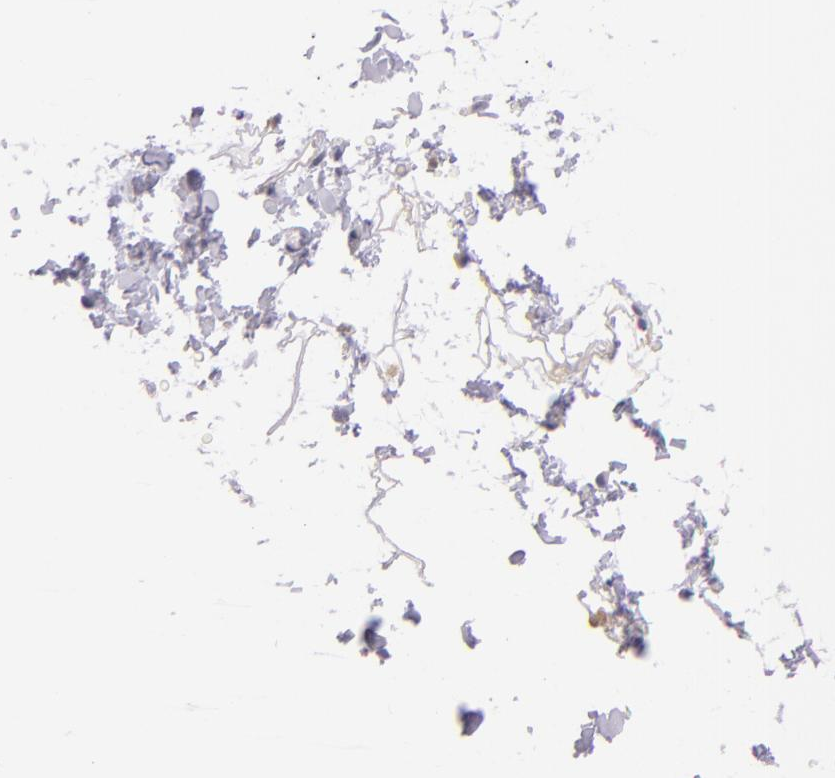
{"staining": {"intensity": "negative", "quantity": "none", "location": "none"}, "tissue": "adipose tissue", "cell_type": "Adipocytes", "image_type": "normal", "snomed": [{"axis": "morphology", "description": "Normal tissue, NOS"}, {"axis": "topography", "description": "Soft tissue"}], "caption": "IHC histopathology image of normal adipose tissue: human adipose tissue stained with DAB (3,3'-diaminobenzidine) reveals no significant protein expression in adipocytes.", "gene": "CBS", "patient": {"sex": "male", "age": 72}}